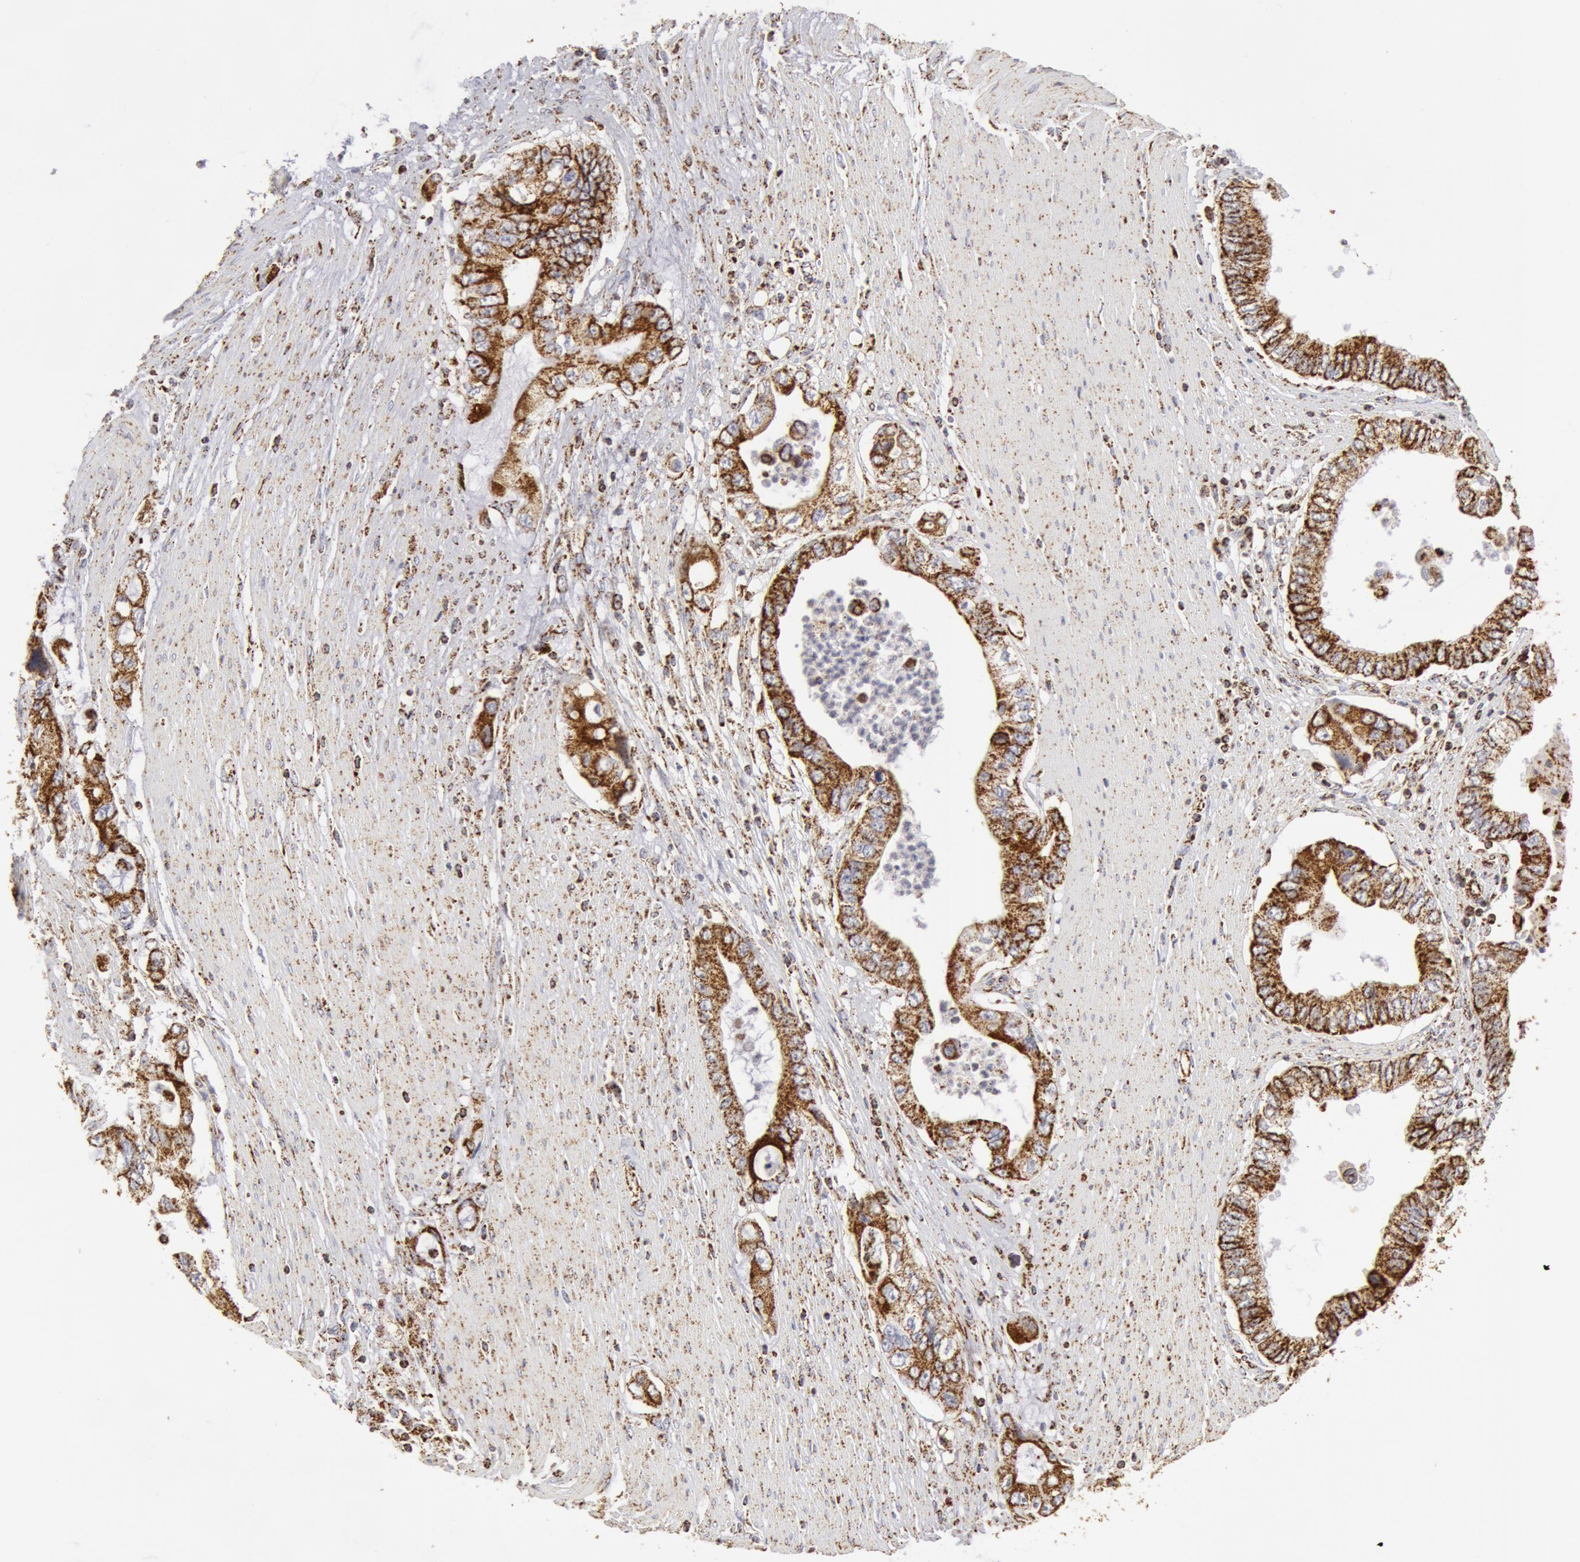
{"staining": {"intensity": "strong", "quantity": ">75%", "location": "cytoplasmic/membranous"}, "tissue": "pancreatic cancer", "cell_type": "Tumor cells", "image_type": "cancer", "snomed": [{"axis": "morphology", "description": "Adenocarcinoma, NOS"}, {"axis": "topography", "description": "Pancreas"}, {"axis": "topography", "description": "Stomach, upper"}], "caption": "Human pancreatic cancer (adenocarcinoma) stained with a brown dye demonstrates strong cytoplasmic/membranous positive expression in about >75% of tumor cells.", "gene": "ATP5F1B", "patient": {"sex": "male", "age": 77}}